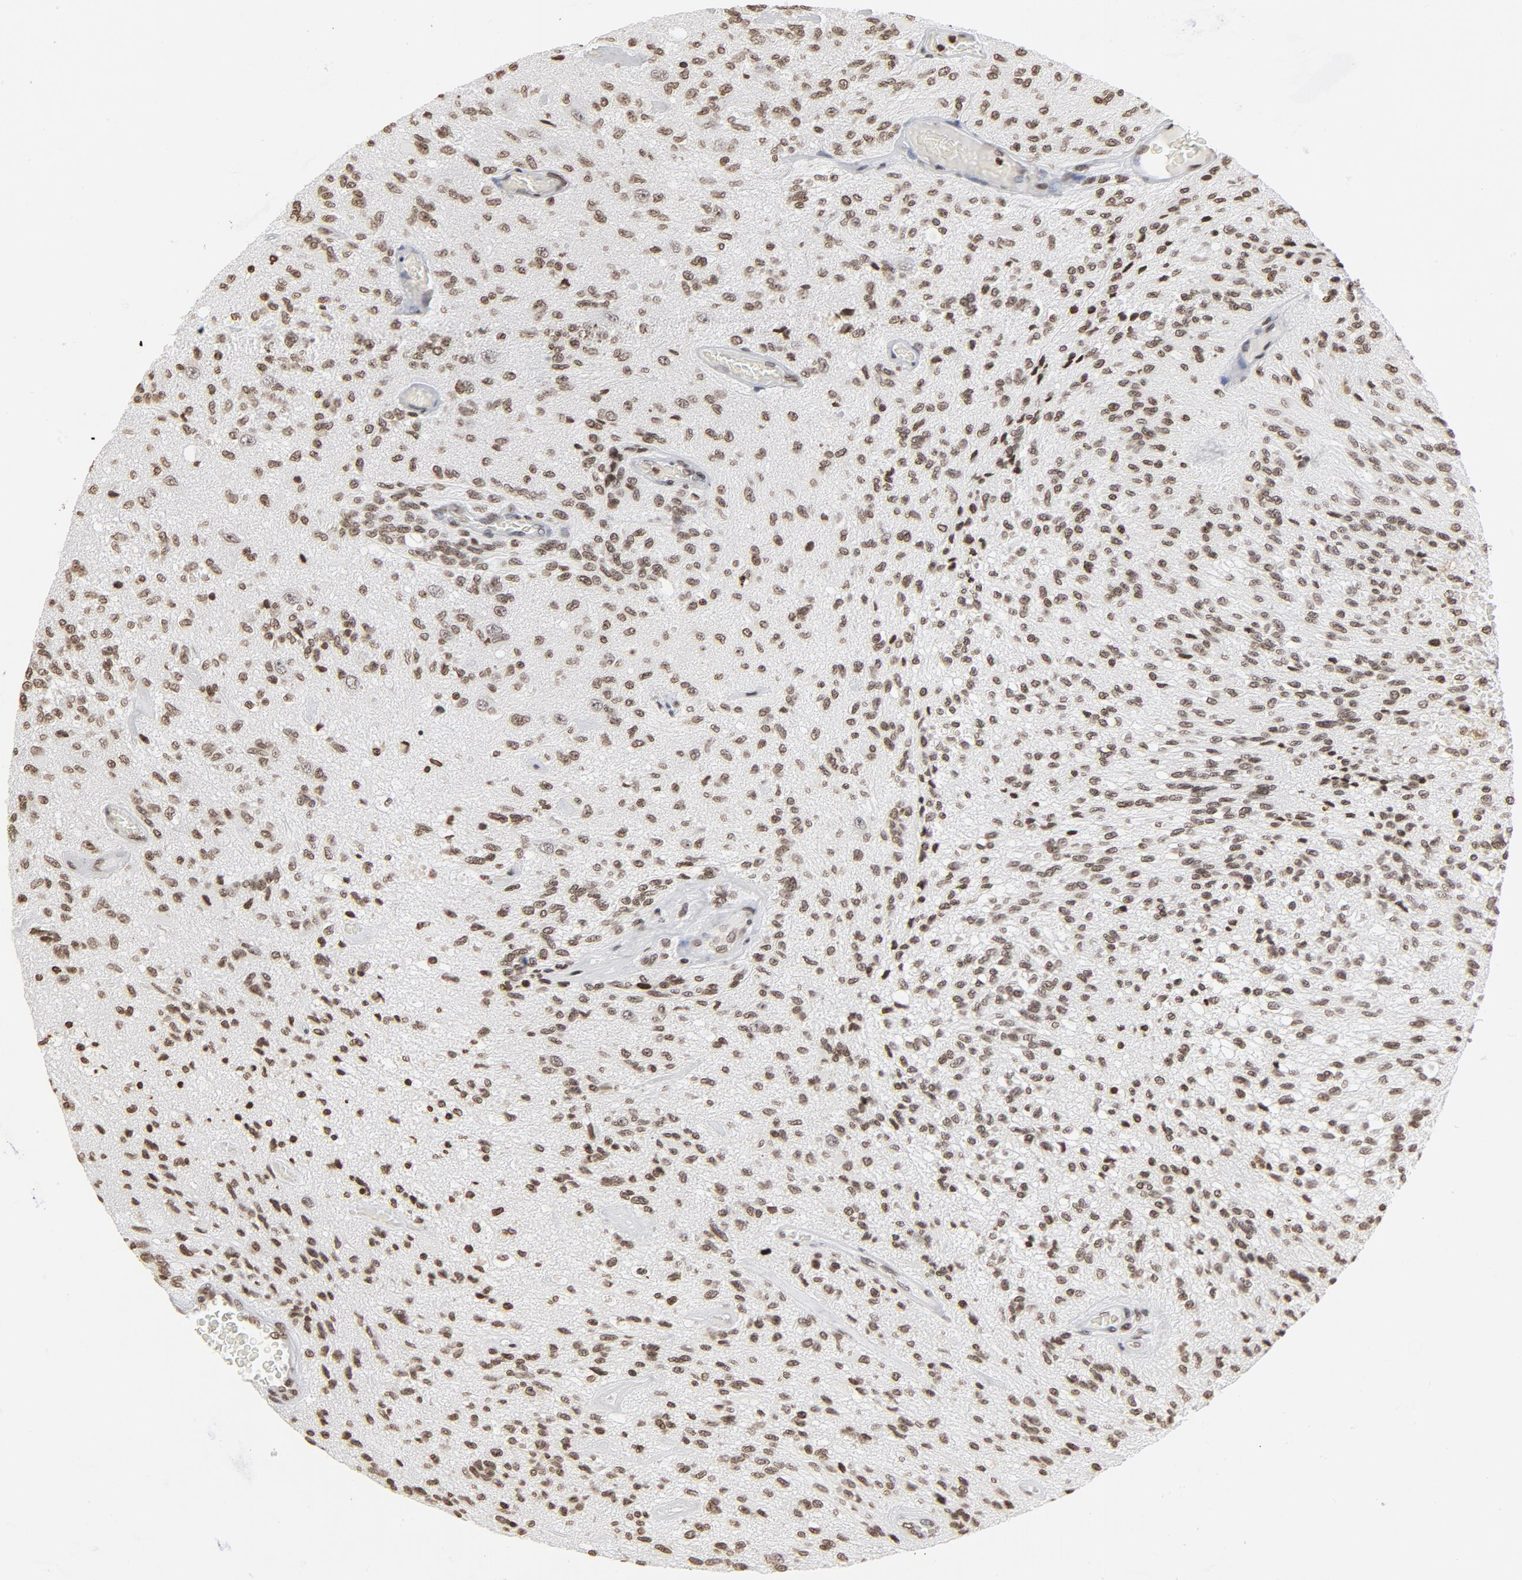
{"staining": {"intensity": "weak", "quantity": ">75%", "location": "nuclear"}, "tissue": "glioma", "cell_type": "Tumor cells", "image_type": "cancer", "snomed": [{"axis": "morphology", "description": "Normal tissue, NOS"}, {"axis": "morphology", "description": "Glioma, malignant, High grade"}, {"axis": "topography", "description": "Cerebral cortex"}], "caption": "Weak nuclear protein positivity is present in approximately >75% of tumor cells in glioma. The staining was performed using DAB, with brown indicating positive protein expression. Nuclei are stained blue with hematoxylin.", "gene": "H2AC12", "patient": {"sex": "male", "age": 77}}